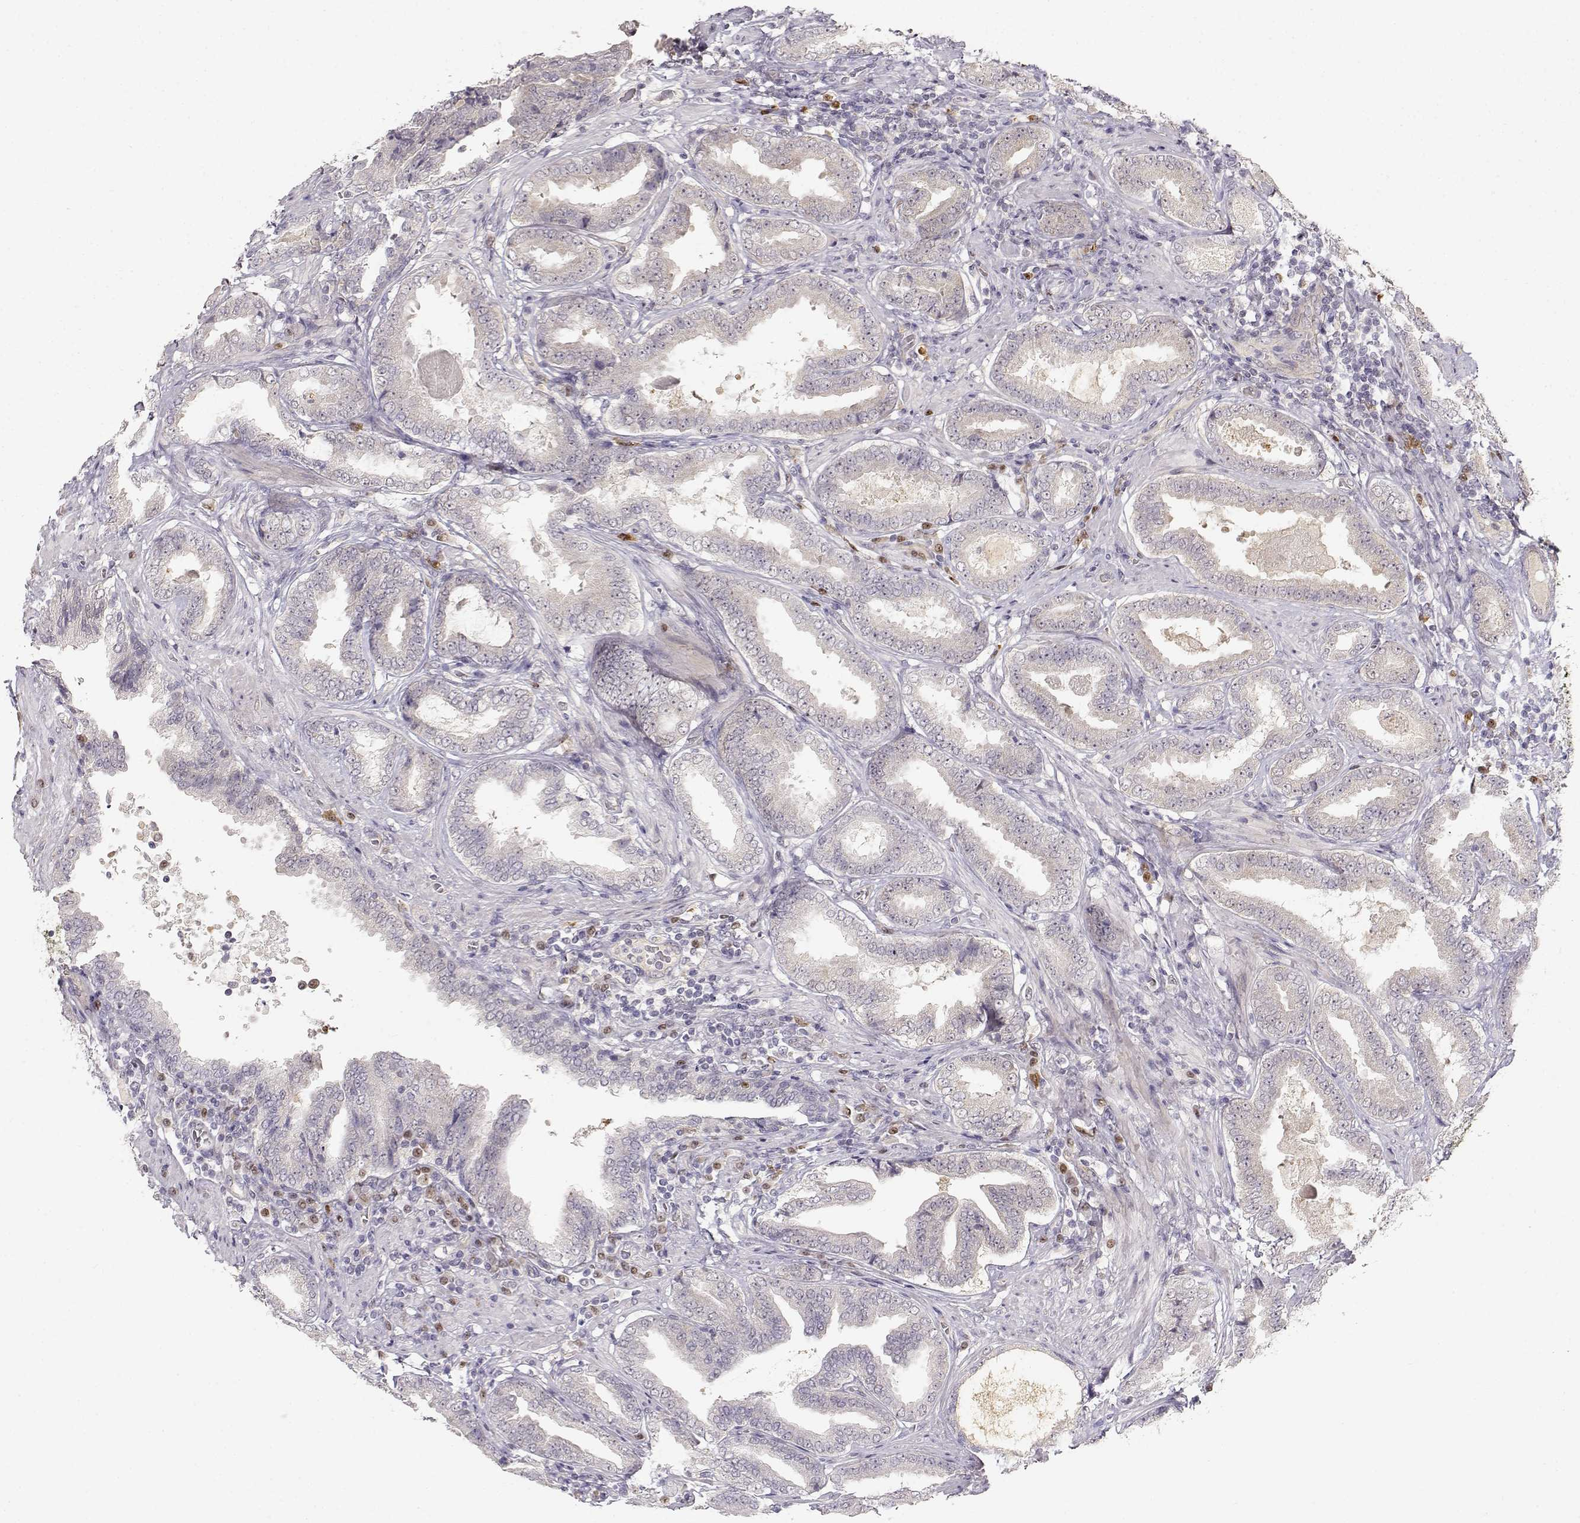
{"staining": {"intensity": "negative", "quantity": "none", "location": "none"}, "tissue": "prostate cancer", "cell_type": "Tumor cells", "image_type": "cancer", "snomed": [{"axis": "morphology", "description": "Adenocarcinoma, NOS"}, {"axis": "topography", "description": "Prostate"}], "caption": "This photomicrograph is of adenocarcinoma (prostate) stained with IHC to label a protein in brown with the nuclei are counter-stained blue. There is no positivity in tumor cells.", "gene": "EAF2", "patient": {"sex": "male", "age": 64}}